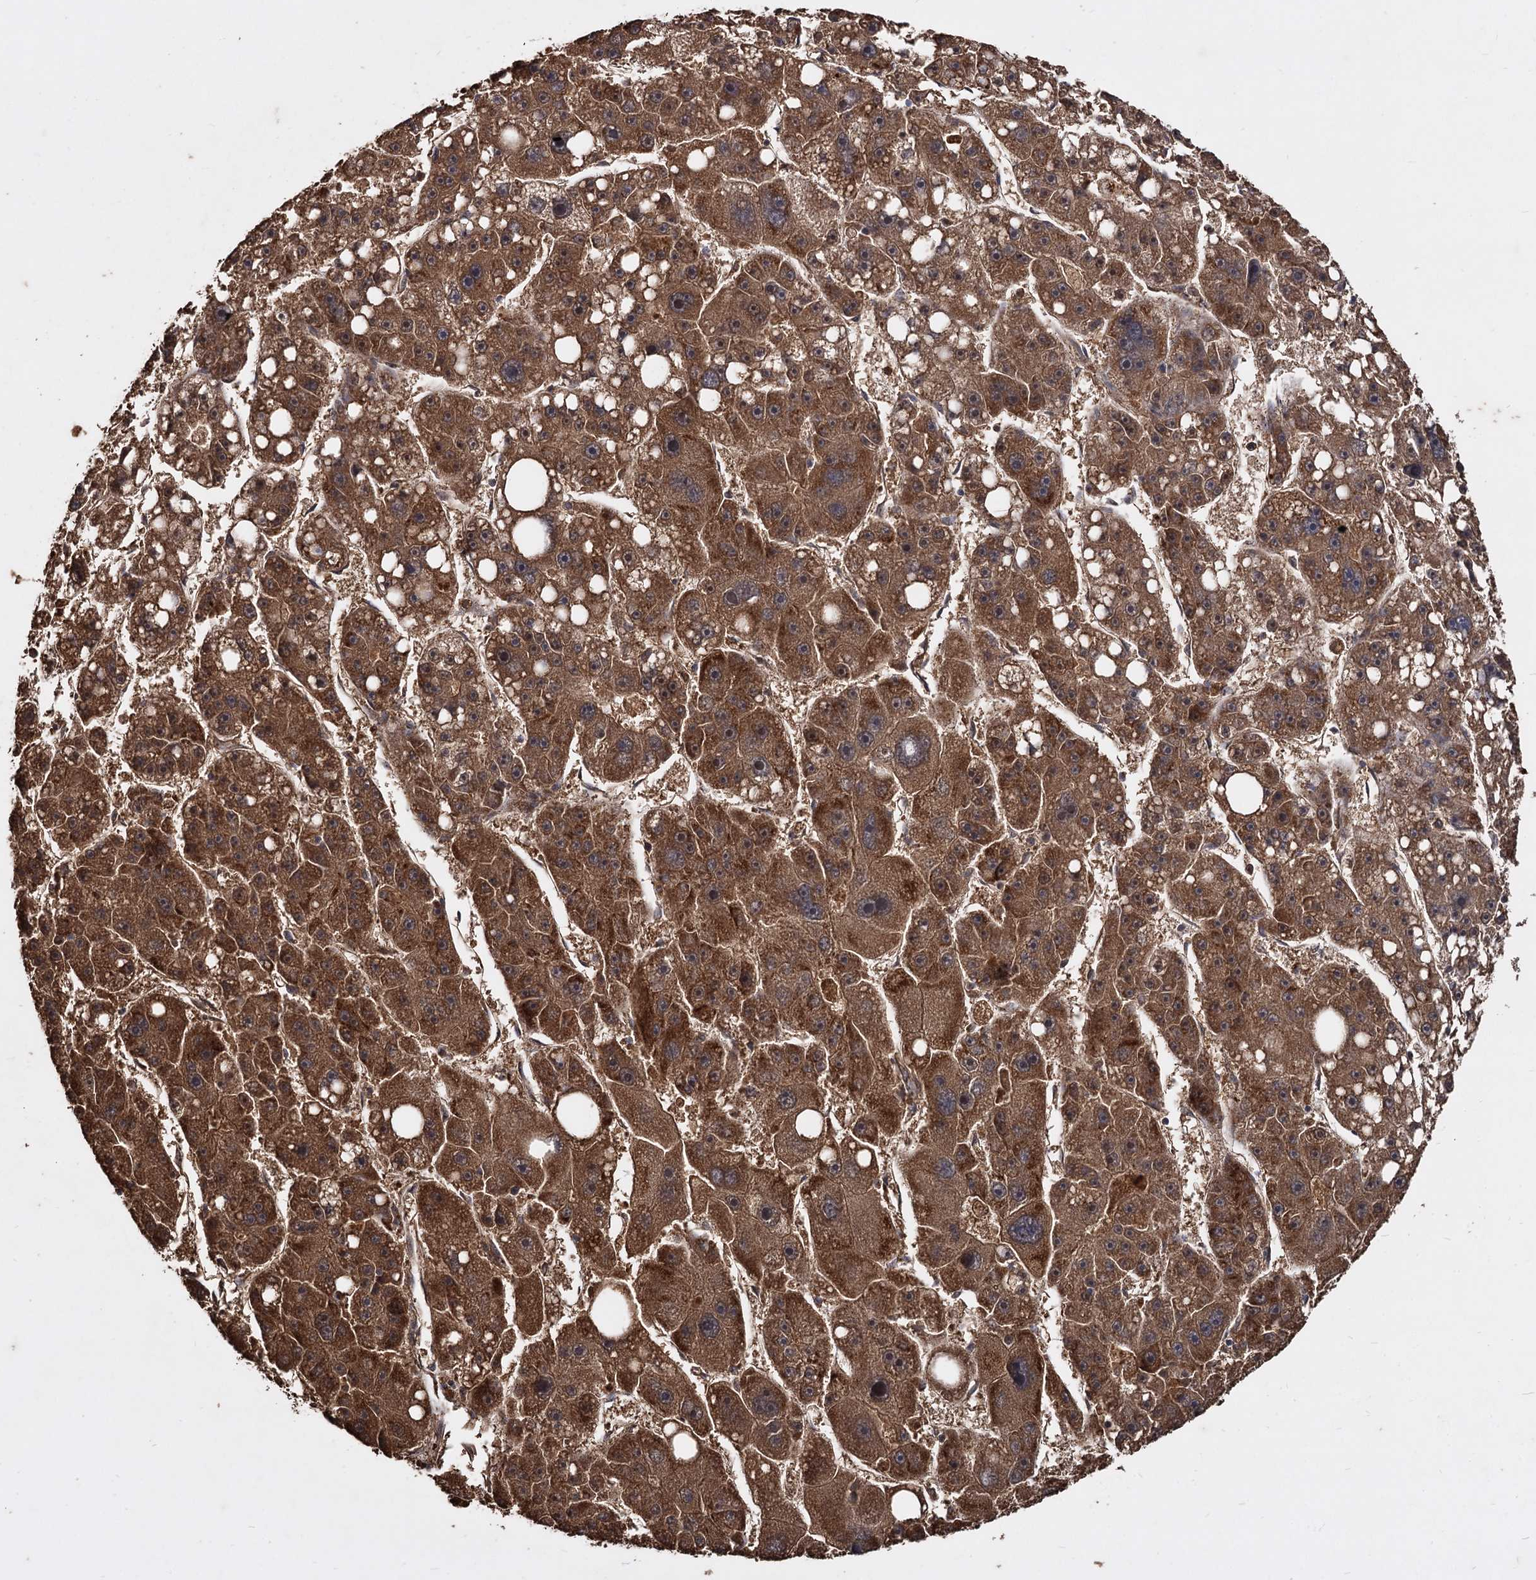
{"staining": {"intensity": "strong", "quantity": ">75%", "location": "cytoplasmic/membranous"}, "tissue": "liver cancer", "cell_type": "Tumor cells", "image_type": "cancer", "snomed": [{"axis": "morphology", "description": "Carcinoma, Hepatocellular, NOS"}, {"axis": "topography", "description": "Liver"}], "caption": "This is an image of immunohistochemistry (IHC) staining of liver cancer, which shows strong positivity in the cytoplasmic/membranous of tumor cells.", "gene": "GCLC", "patient": {"sex": "female", "age": 61}}